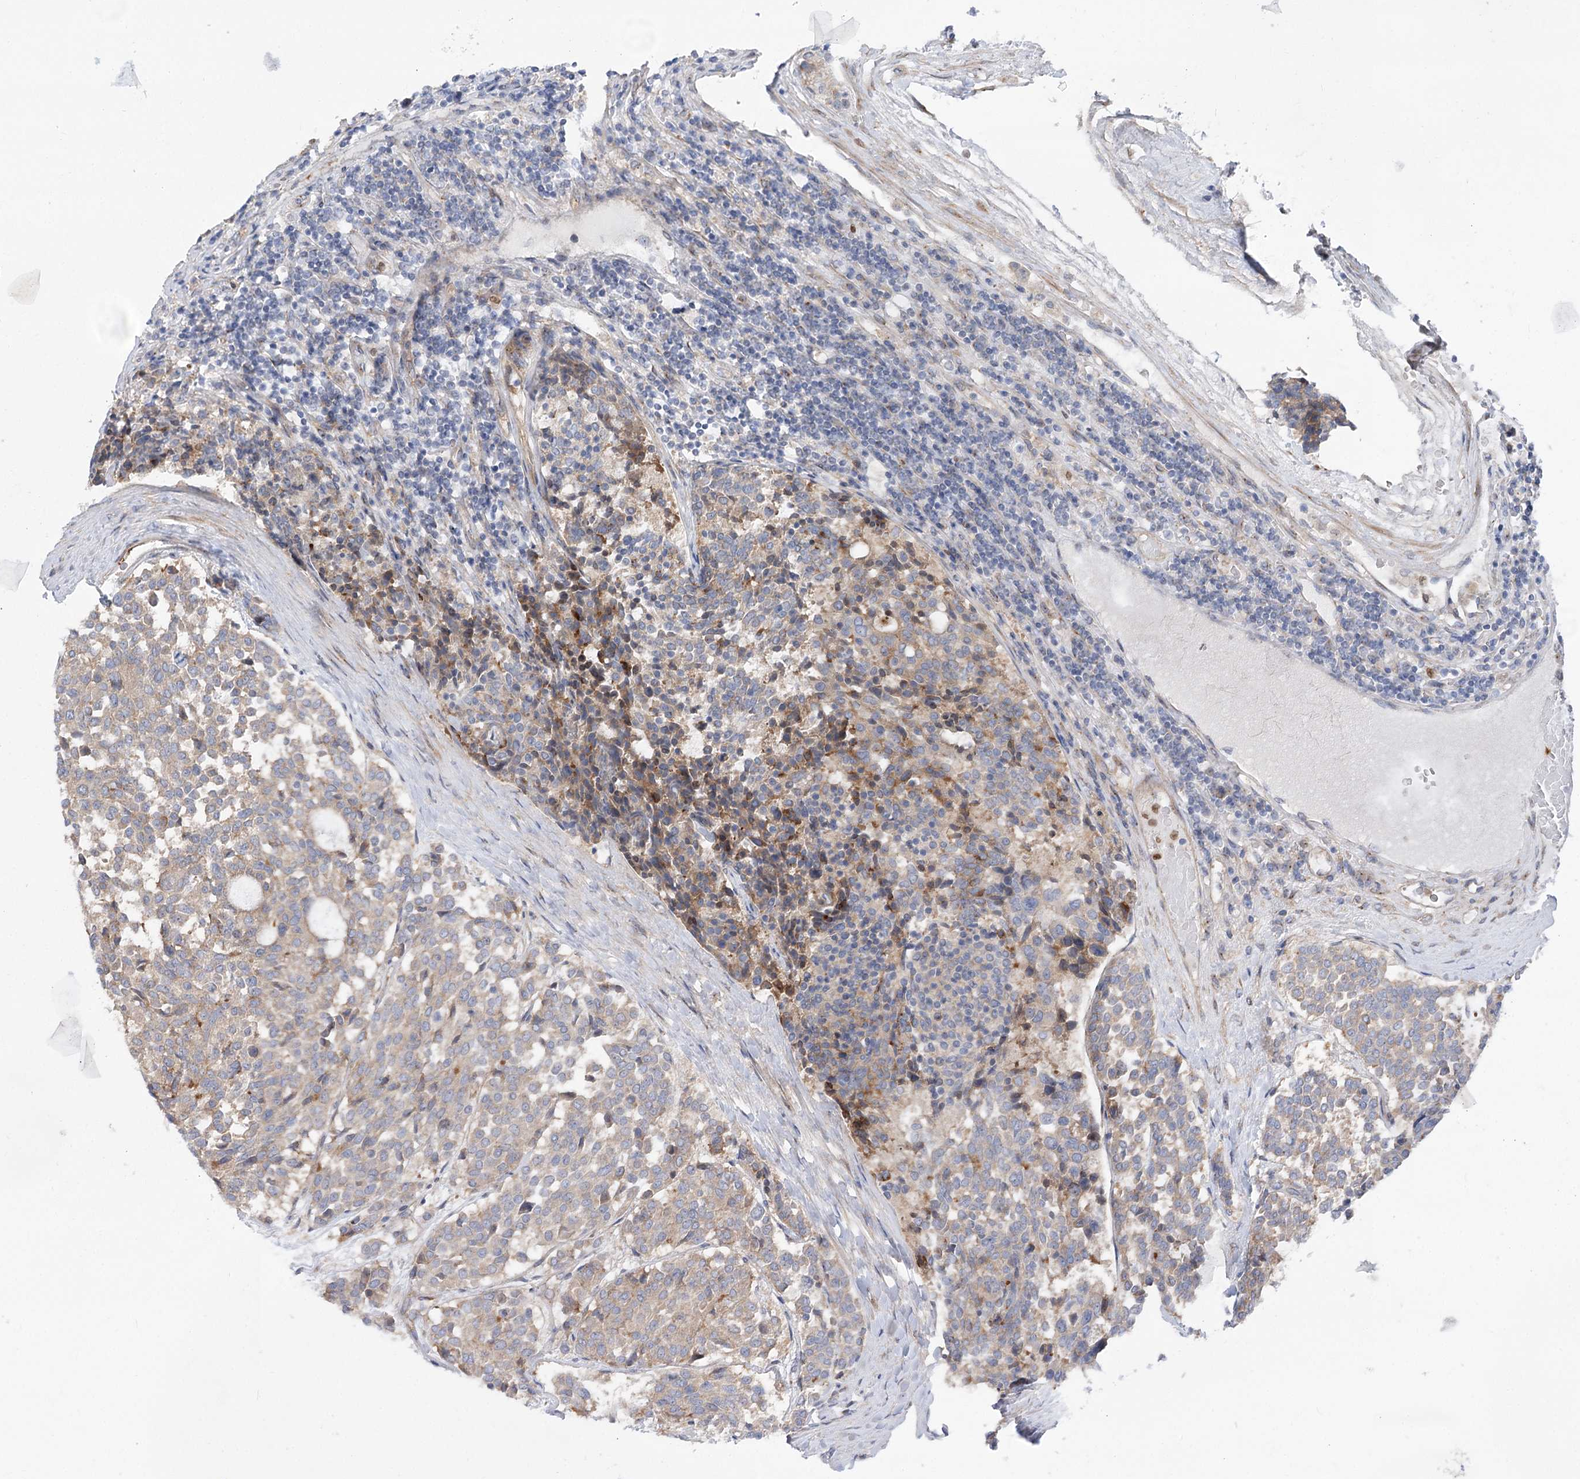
{"staining": {"intensity": "weak", "quantity": "25%-75%", "location": "cytoplasmic/membranous"}, "tissue": "carcinoid", "cell_type": "Tumor cells", "image_type": "cancer", "snomed": [{"axis": "morphology", "description": "Carcinoid, malignant, NOS"}, {"axis": "topography", "description": "Pancreas"}], "caption": "High-power microscopy captured an immunohistochemistry (IHC) histopathology image of carcinoid, revealing weak cytoplasmic/membranous staining in about 25%-75% of tumor cells. The staining is performed using DAB brown chromogen to label protein expression. The nuclei are counter-stained blue using hematoxylin.", "gene": "SCN11A", "patient": {"sex": "female", "age": 54}}